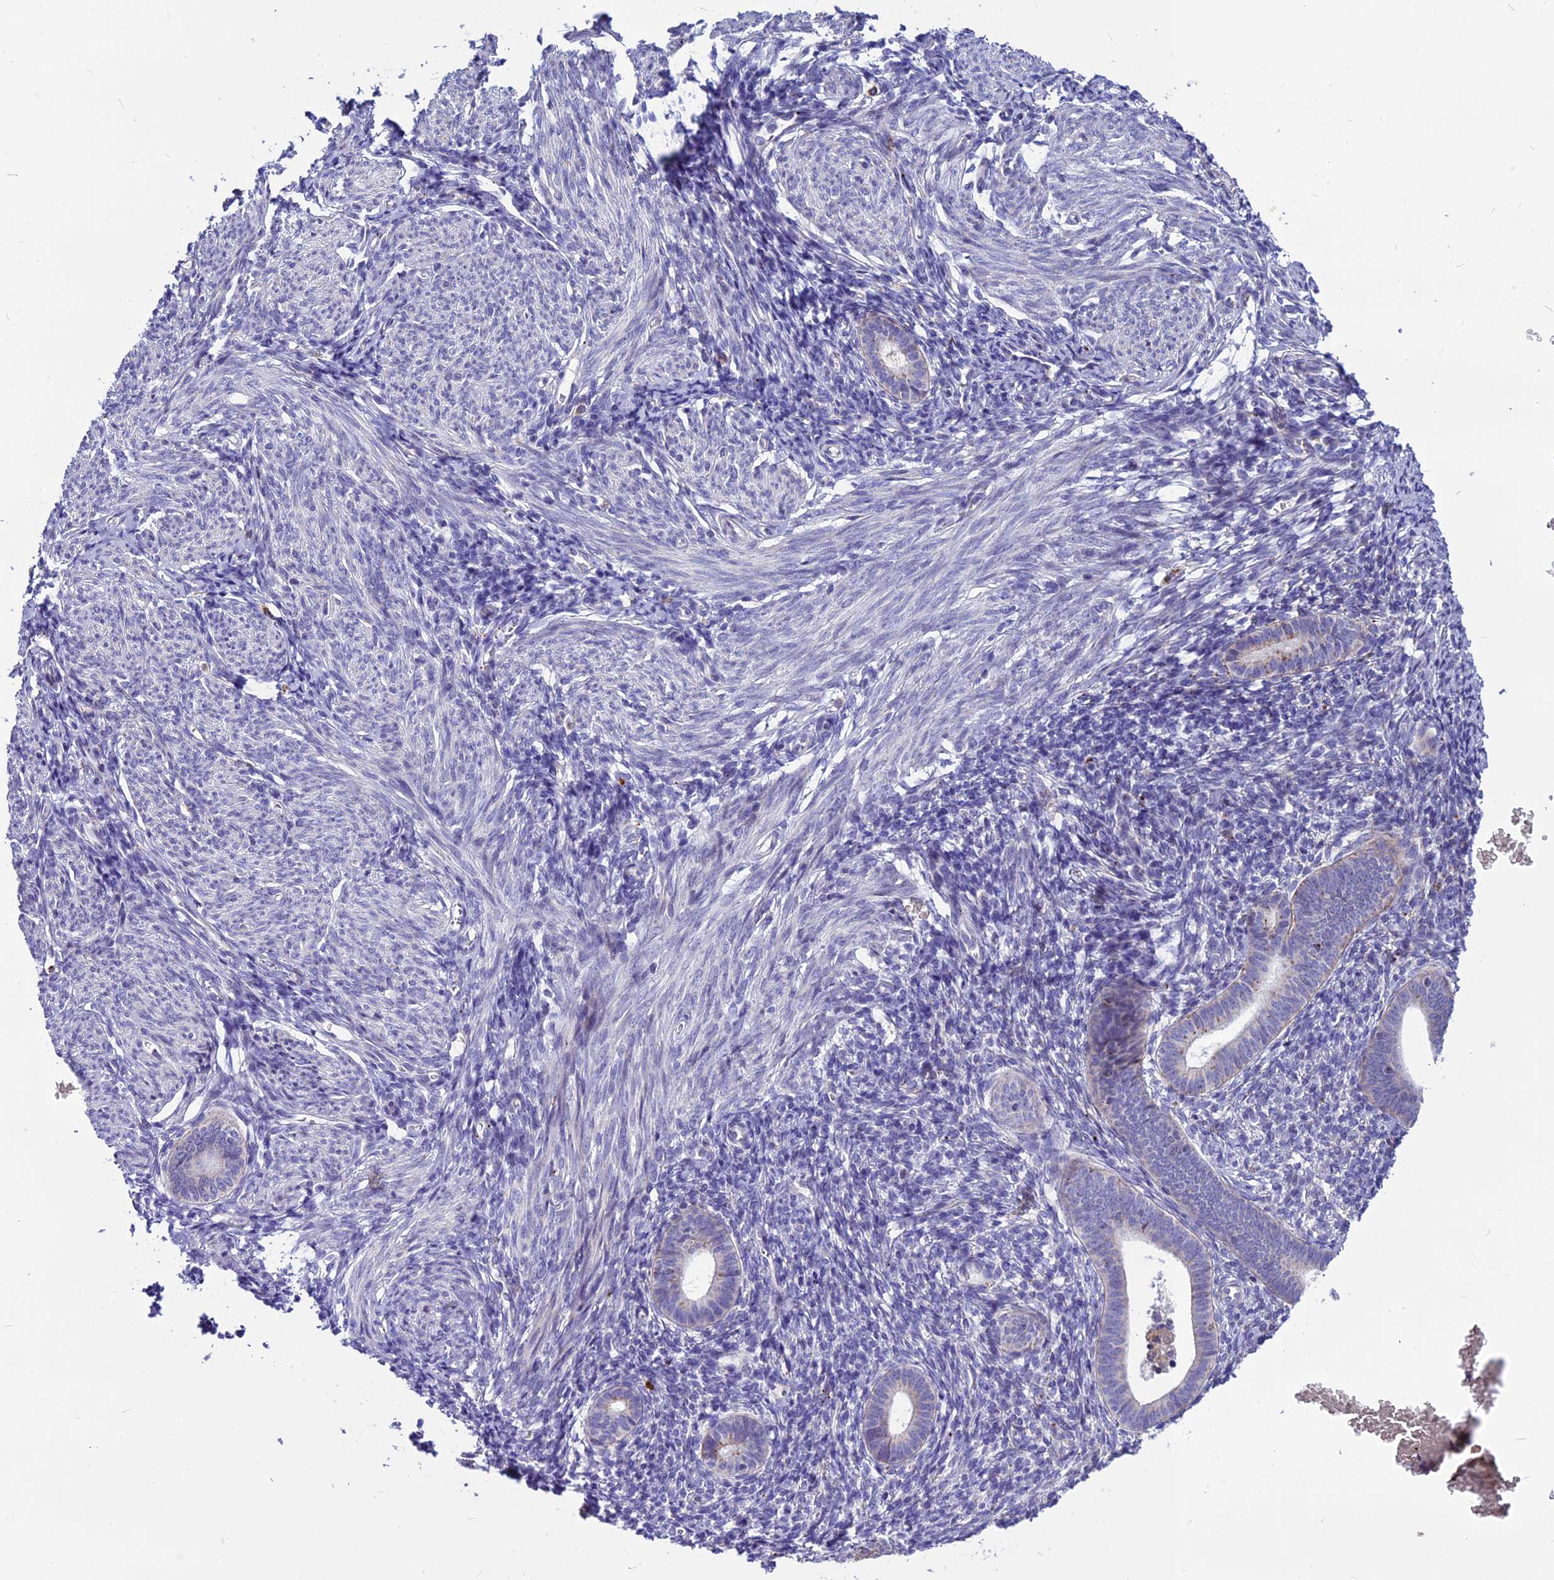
{"staining": {"intensity": "negative", "quantity": "none", "location": "none"}, "tissue": "endometrium", "cell_type": "Cells in endometrial stroma", "image_type": "normal", "snomed": [{"axis": "morphology", "description": "Normal tissue, NOS"}, {"axis": "morphology", "description": "Adenocarcinoma, NOS"}, {"axis": "topography", "description": "Endometrium"}], "caption": "Benign endometrium was stained to show a protein in brown. There is no significant expression in cells in endometrial stroma. The staining was performed using DAB to visualize the protein expression in brown, while the nuclei were stained in blue with hematoxylin (Magnification: 20x).", "gene": "THRSP", "patient": {"sex": "female", "age": 57}}